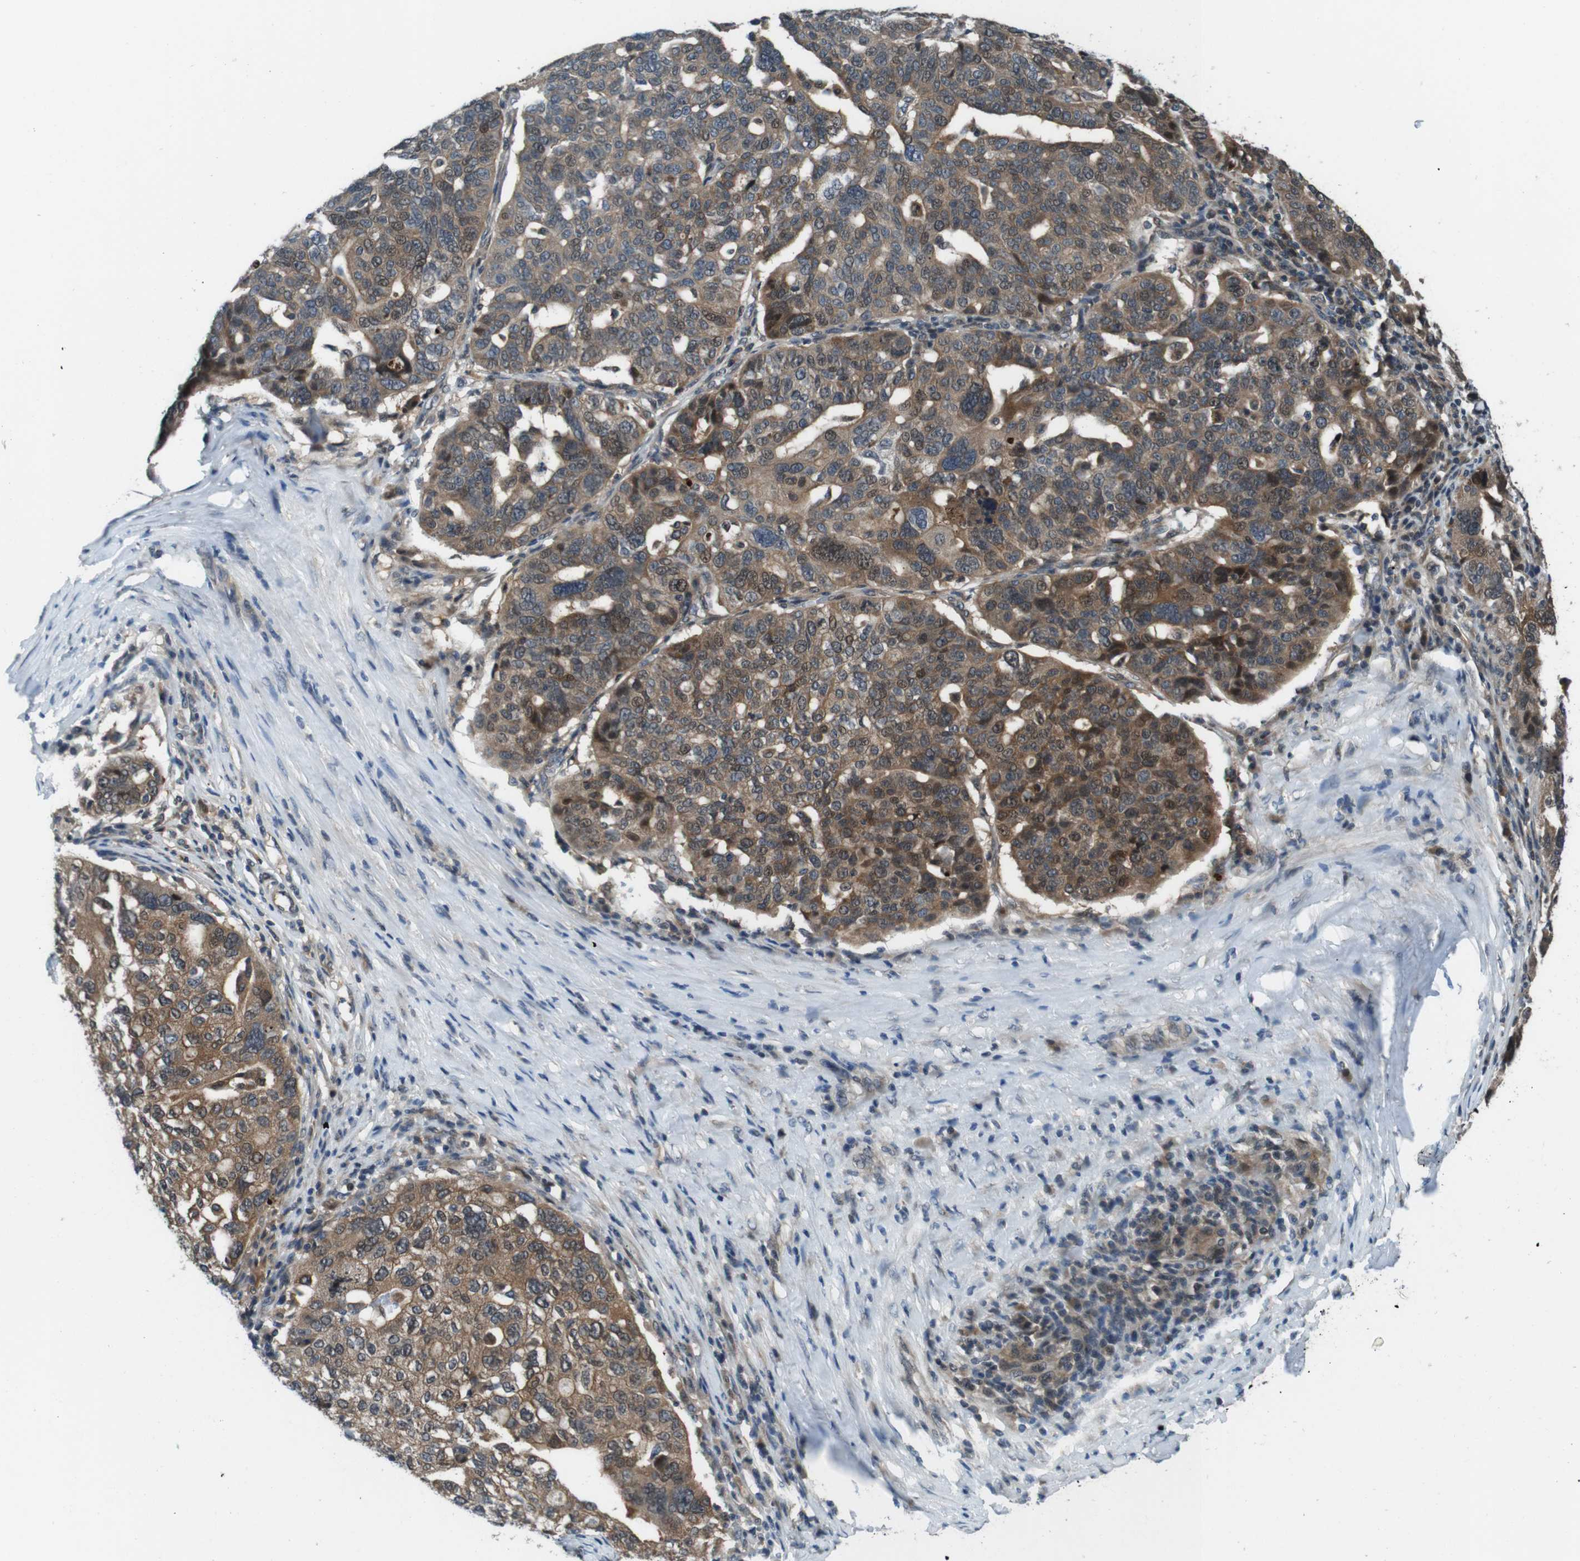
{"staining": {"intensity": "moderate", "quantity": ">75%", "location": "cytoplasmic/membranous,nuclear"}, "tissue": "ovarian cancer", "cell_type": "Tumor cells", "image_type": "cancer", "snomed": [{"axis": "morphology", "description": "Cystadenocarcinoma, serous, NOS"}, {"axis": "topography", "description": "Ovary"}], "caption": "An immunohistochemistry (IHC) image of tumor tissue is shown. Protein staining in brown shows moderate cytoplasmic/membranous and nuclear positivity in ovarian cancer within tumor cells. (Brightfield microscopy of DAB IHC at high magnification).", "gene": "LRP5", "patient": {"sex": "female", "age": 59}}